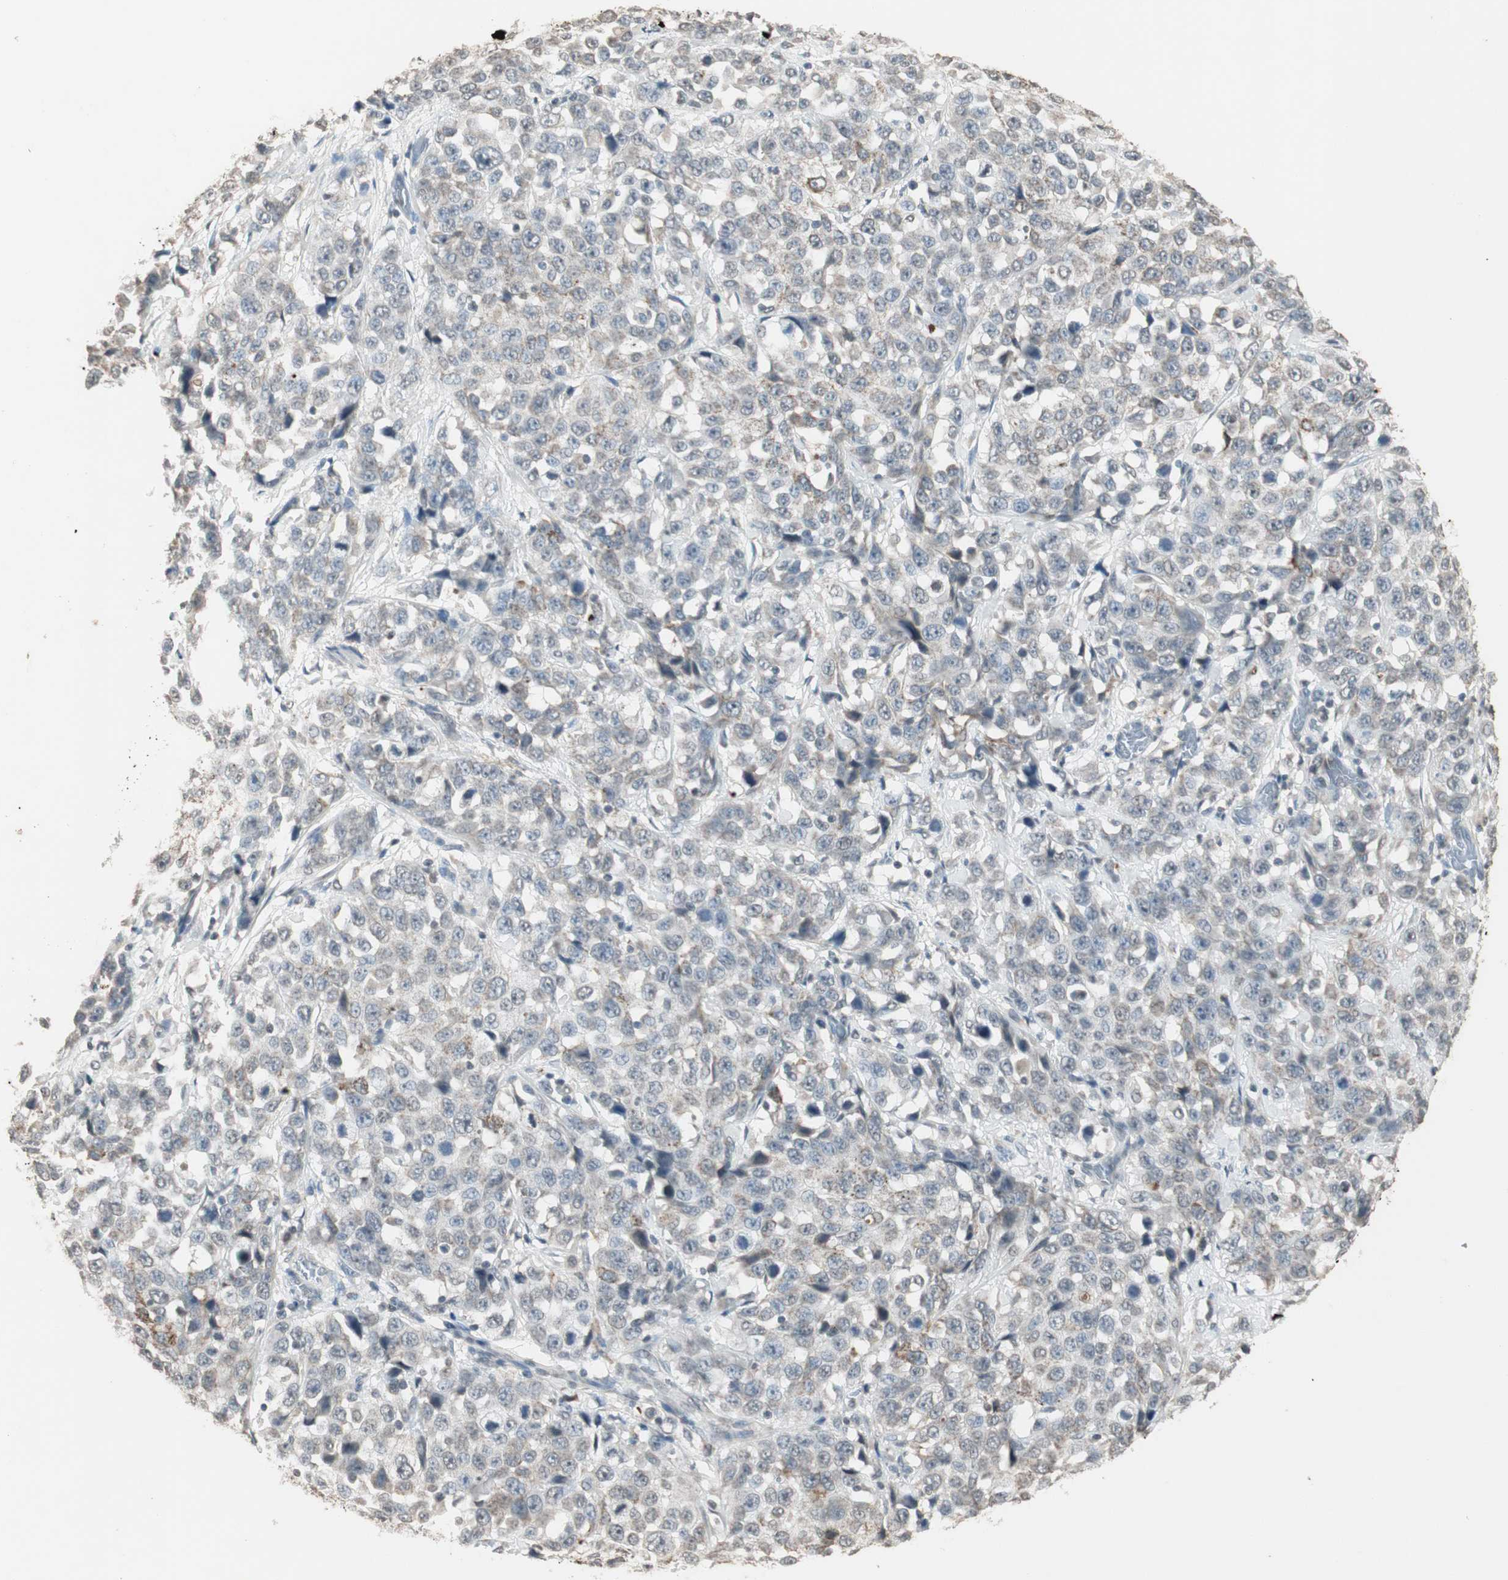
{"staining": {"intensity": "weak", "quantity": "25%-75%", "location": "cytoplasmic/membranous"}, "tissue": "stomach cancer", "cell_type": "Tumor cells", "image_type": "cancer", "snomed": [{"axis": "morphology", "description": "Normal tissue, NOS"}, {"axis": "morphology", "description": "Adenocarcinoma, NOS"}, {"axis": "topography", "description": "Stomach"}], "caption": "A low amount of weak cytoplasmic/membranous positivity is present in about 25%-75% of tumor cells in stomach cancer (adenocarcinoma) tissue.", "gene": "PRELID1", "patient": {"sex": "male", "age": 48}}